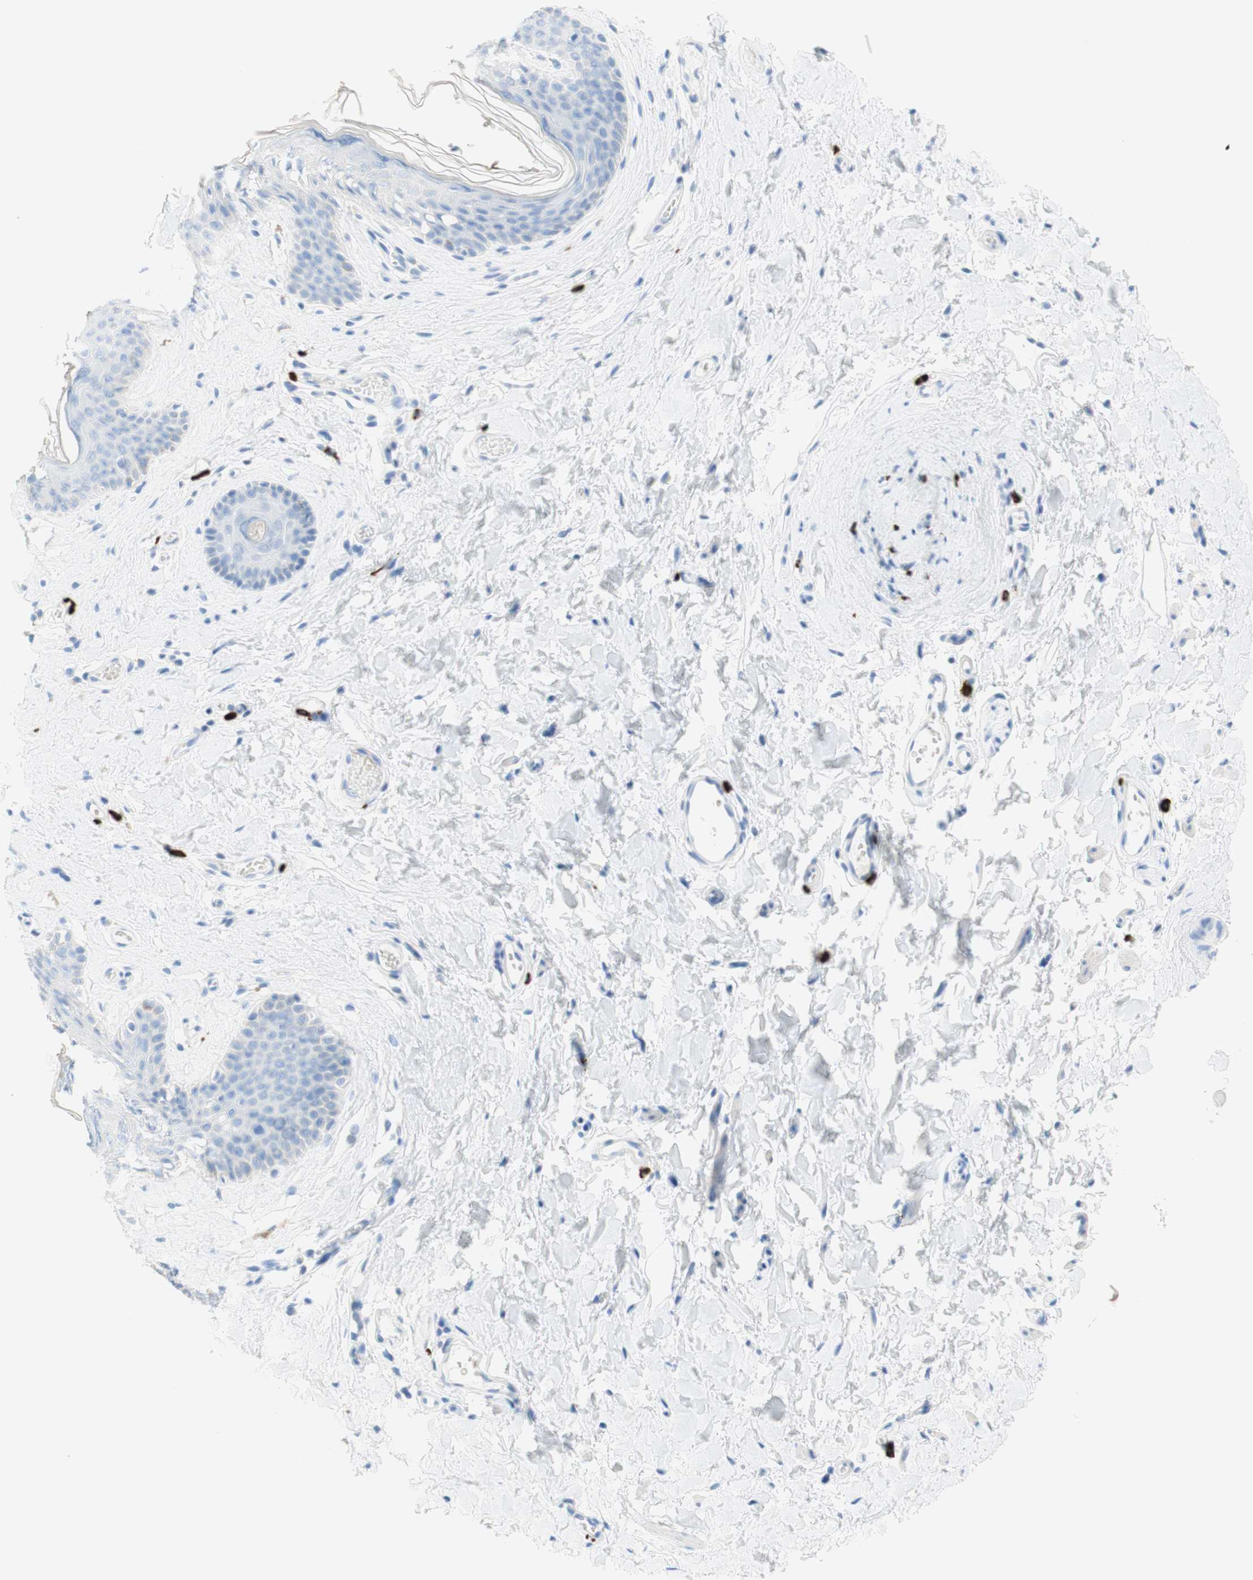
{"staining": {"intensity": "weak", "quantity": "<25%", "location": "cytoplasmic/membranous"}, "tissue": "skin", "cell_type": "Epidermal cells", "image_type": "normal", "snomed": [{"axis": "morphology", "description": "Normal tissue, NOS"}, {"axis": "morphology", "description": "Inflammation, NOS"}, {"axis": "topography", "description": "Vulva"}], "caption": "High power microscopy histopathology image of an IHC histopathology image of benign skin, revealing no significant positivity in epidermal cells.", "gene": "CEACAM1", "patient": {"sex": "female", "age": 84}}